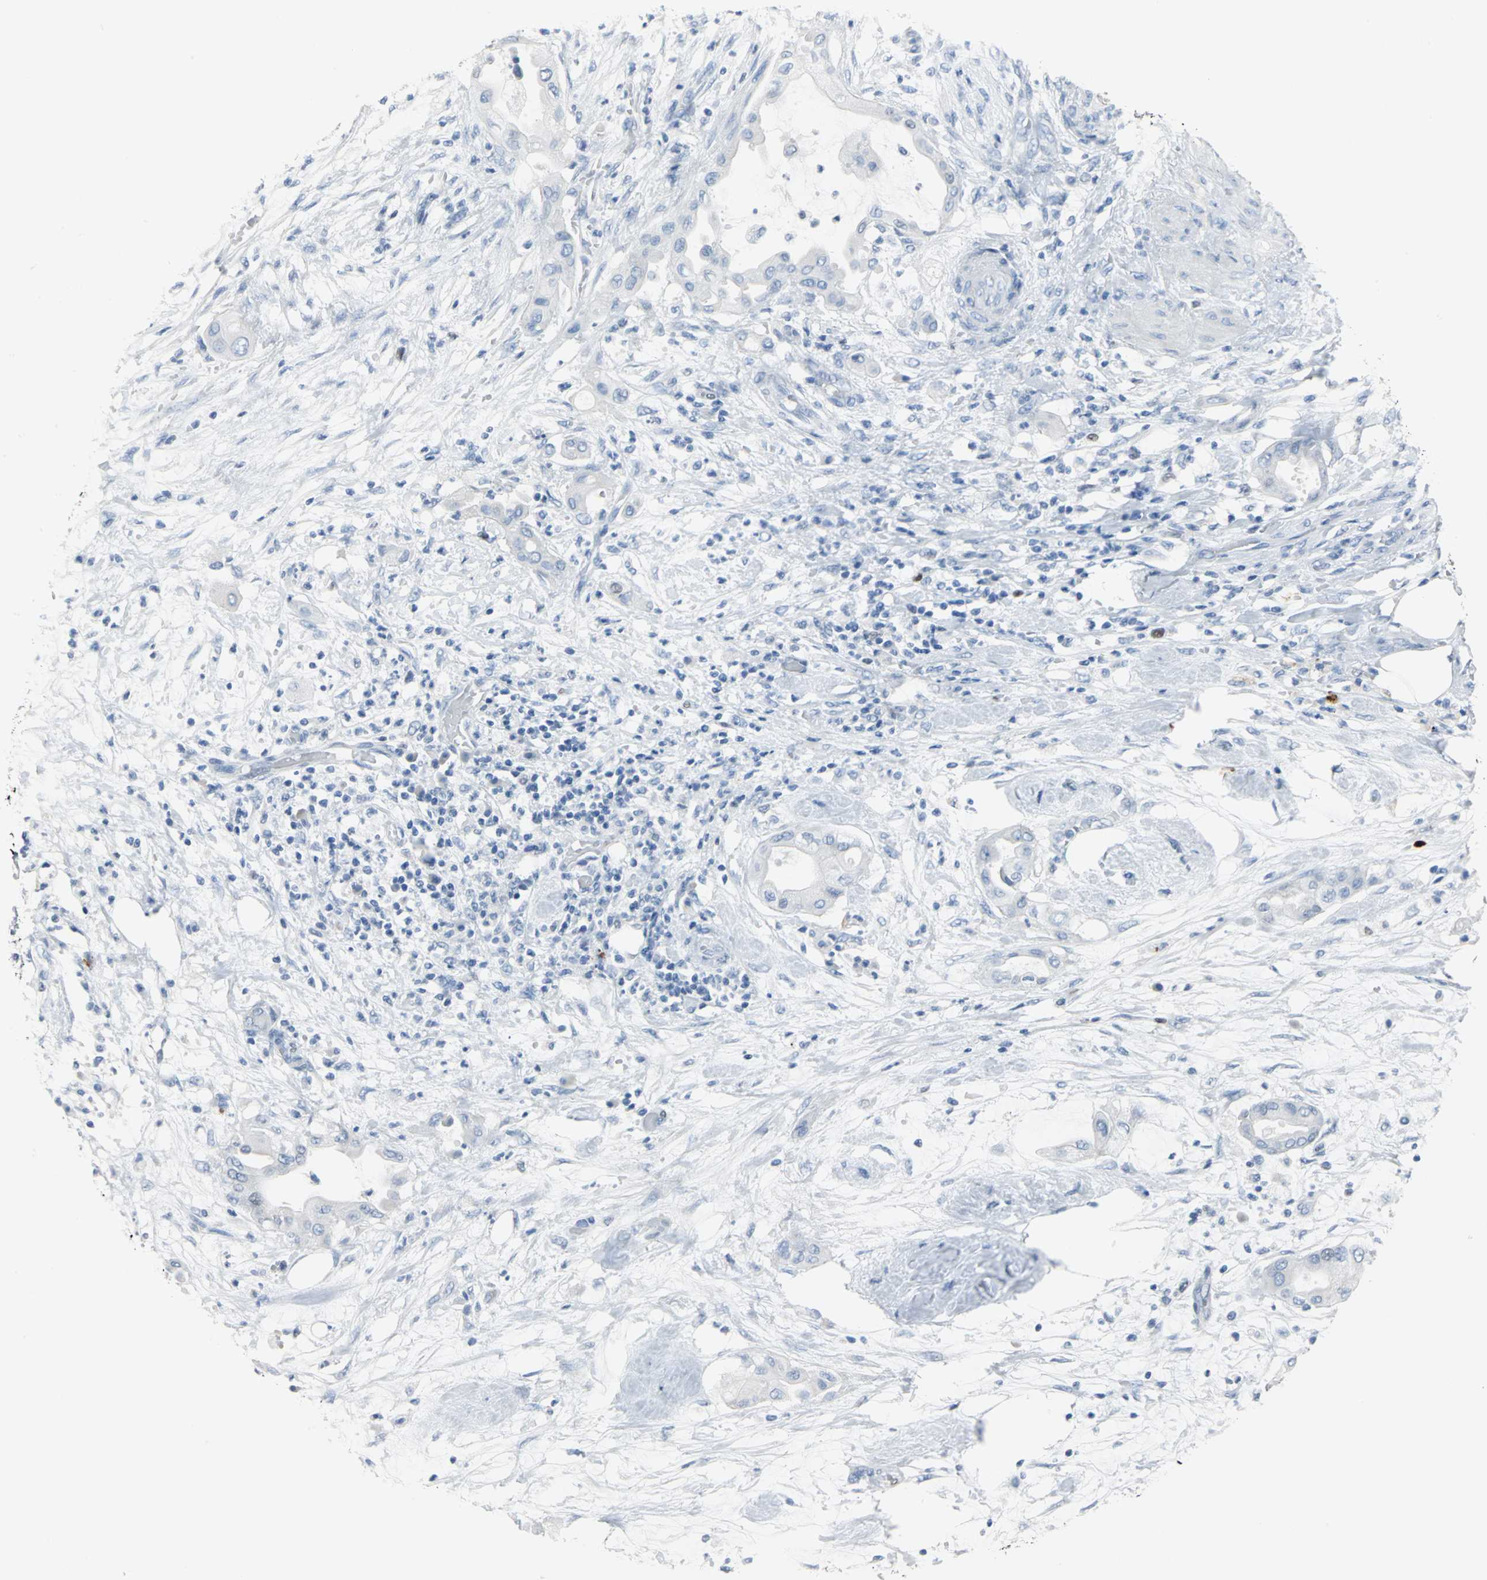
{"staining": {"intensity": "negative", "quantity": "none", "location": "none"}, "tissue": "pancreatic cancer", "cell_type": "Tumor cells", "image_type": "cancer", "snomed": [{"axis": "morphology", "description": "Adenocarcinoma, NOS"}, {"axis": "morphology", "description": "Adenocarcinoma, metastatic, NOS"}, {"axis": "topography", "description": "Lymph node"}, {"axis": "topography", "description": "Pancreas"}, {"axis": "topography", "description": "Duodenum"}], "caption": "A high-resolution image shows immunohistochemistry (IHC) staining of adenocarcinoma (pancreatic), which displays no significant staining in tumor cells.", "gene": "MCM3", "patient": {"sex": "female", "age": 64}}